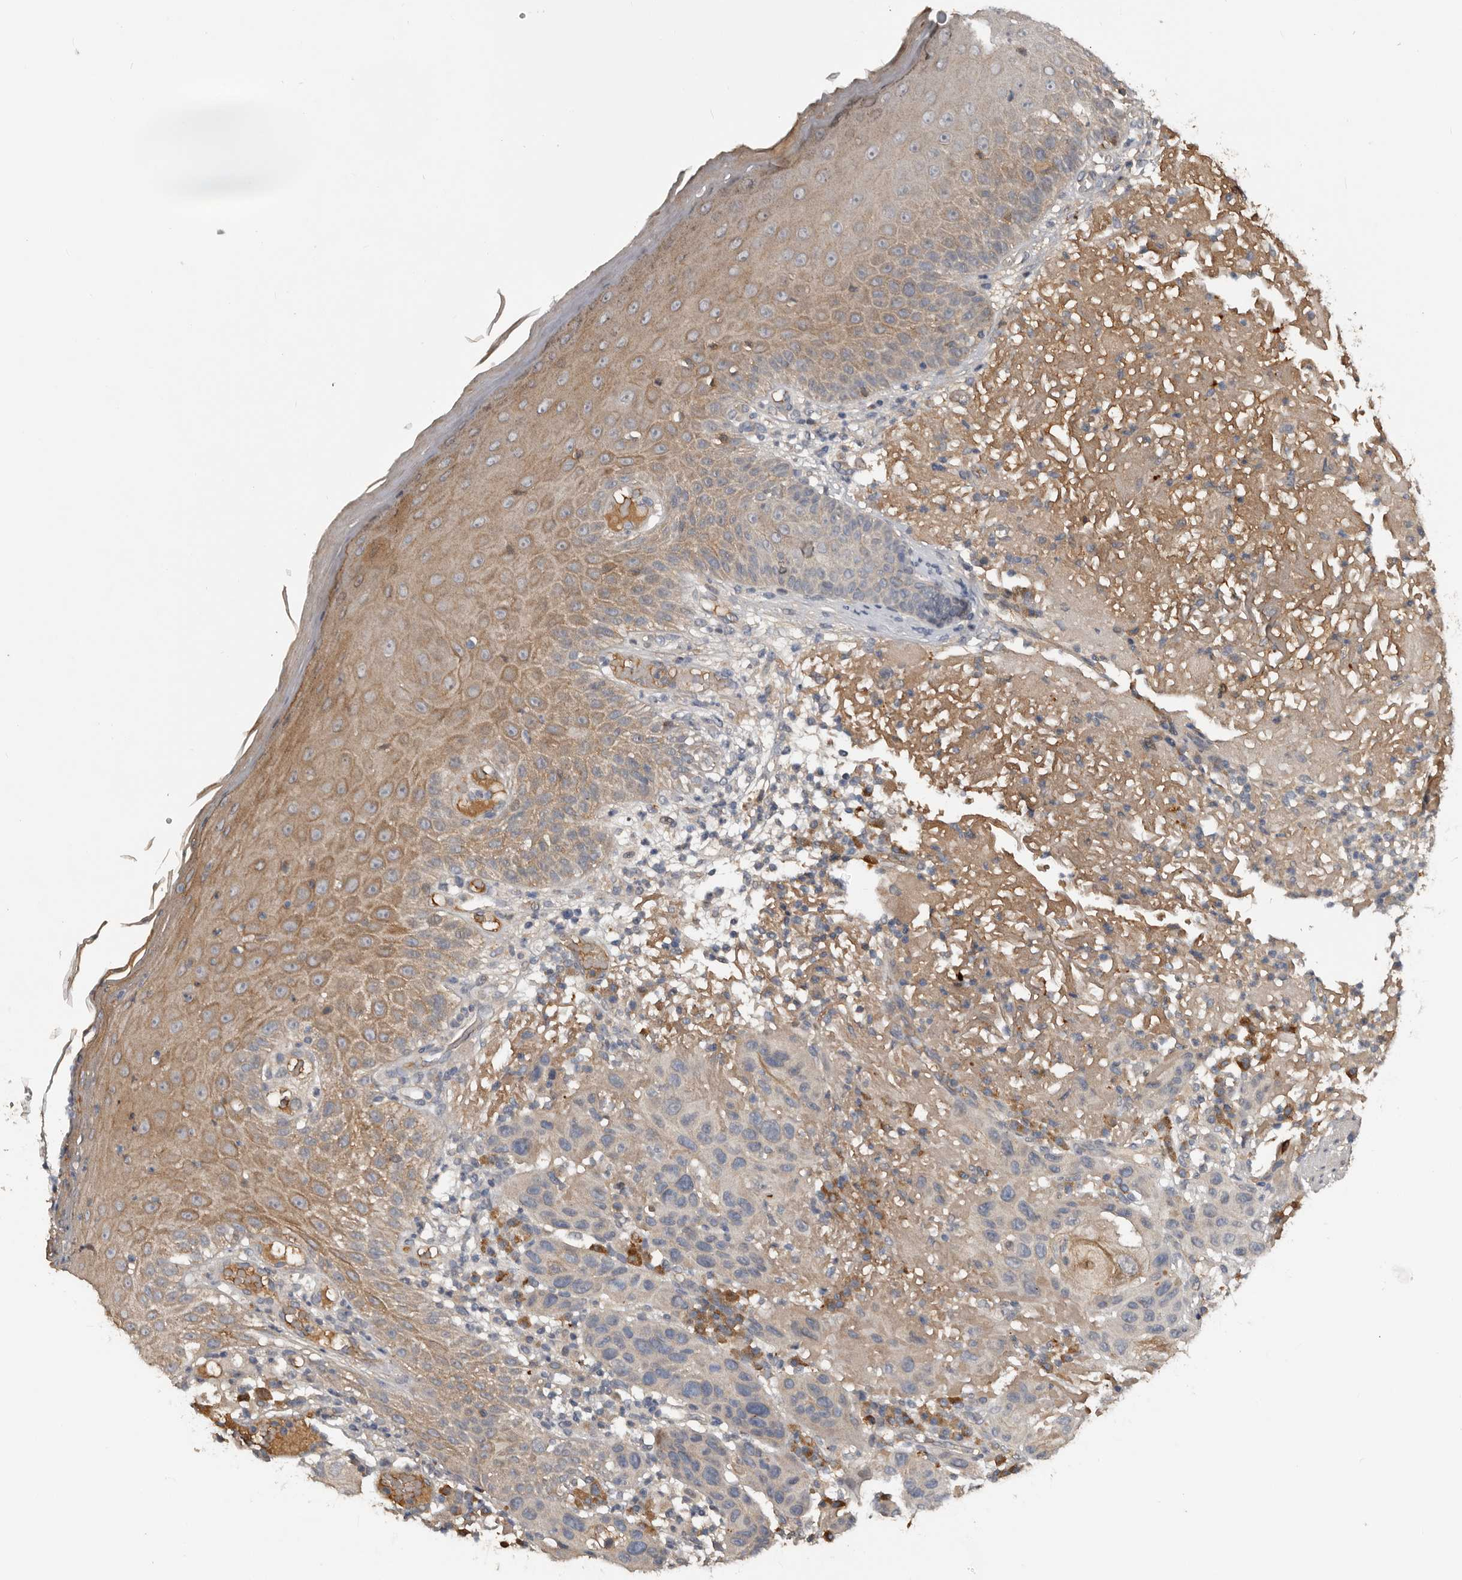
{"staining": {"intensity": "negative", "quantity": "none", "location": "none"}, "tissue": "skin cancer", "cell_type": "Tumor cells", "image_type": "cancer", "snomed": [{"axis": "morphology", "description": "Normal tissue, NOS"}, {"axis": "morphology", "description": "Squamous cell carcinoma, NOS"}, {"axis": "topography", "description": "Skin"}], "caption": "Tumor cells are negative for brown protein staining in skin squamous cell carcinoma. Nuclei are stained in blue.", "gene": "NMUR1", "patient": {"sex": "female", "age": 96}}